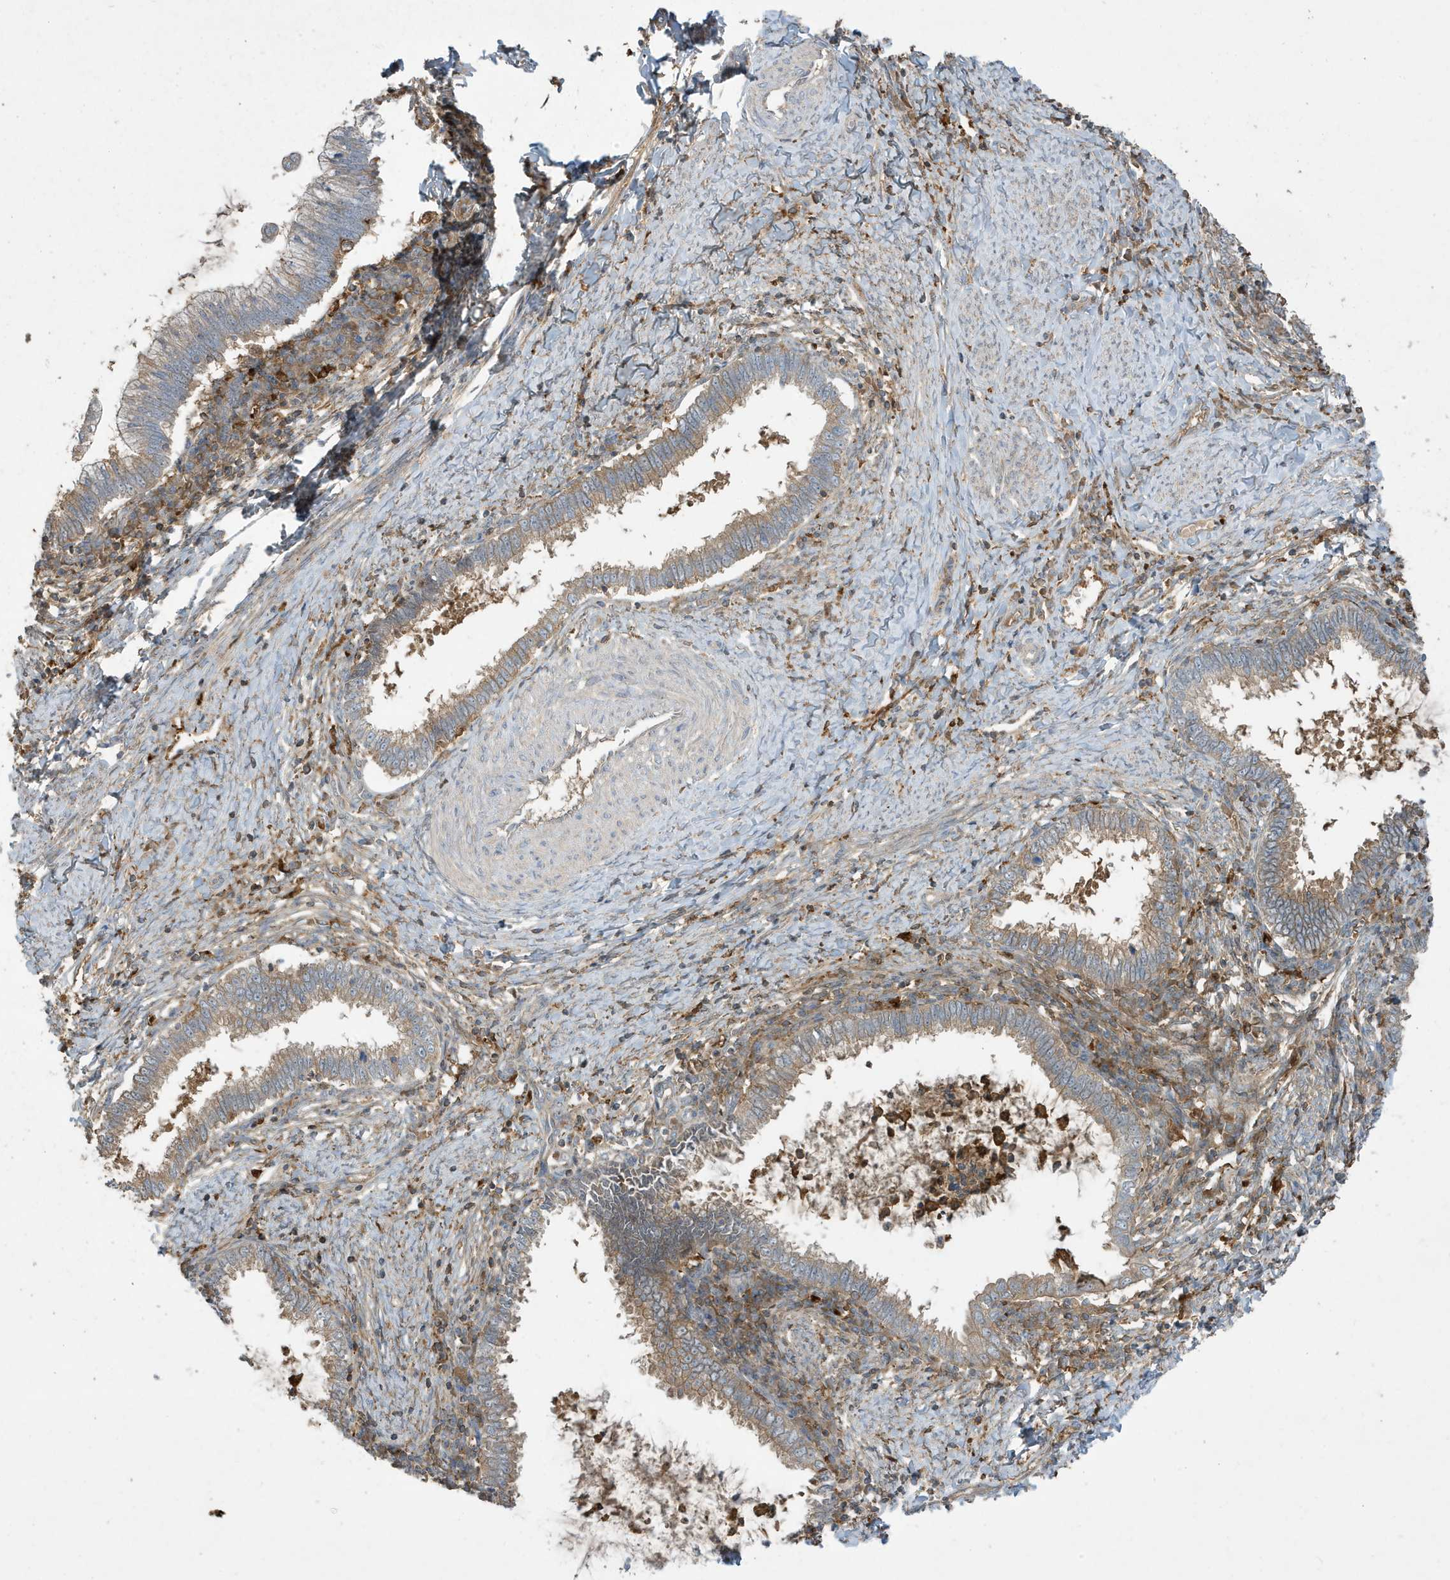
{"staining": {"intensity": "weak", "quantity": "25%-75%", "location": "cytoplasmic/membranous"}, "tissue": "cervical cancer", "cell_type": "Tumor cells", "image_type": "cancer", "snomed": [{"axis": "morphology", "description": "Adenocarcinoma, NOS"}, {"axis": "topography", "description": "Cervix"}], "caption": "Cervical cancer (adenocarcinoma) stained with immunohistochemistry (IHC) shows weak cytoplasmic/membranous expression in approximately 25%-75% of tumor cells.", "gene": "ABTB1", "patient": {"sex": "female", "age": 36}}